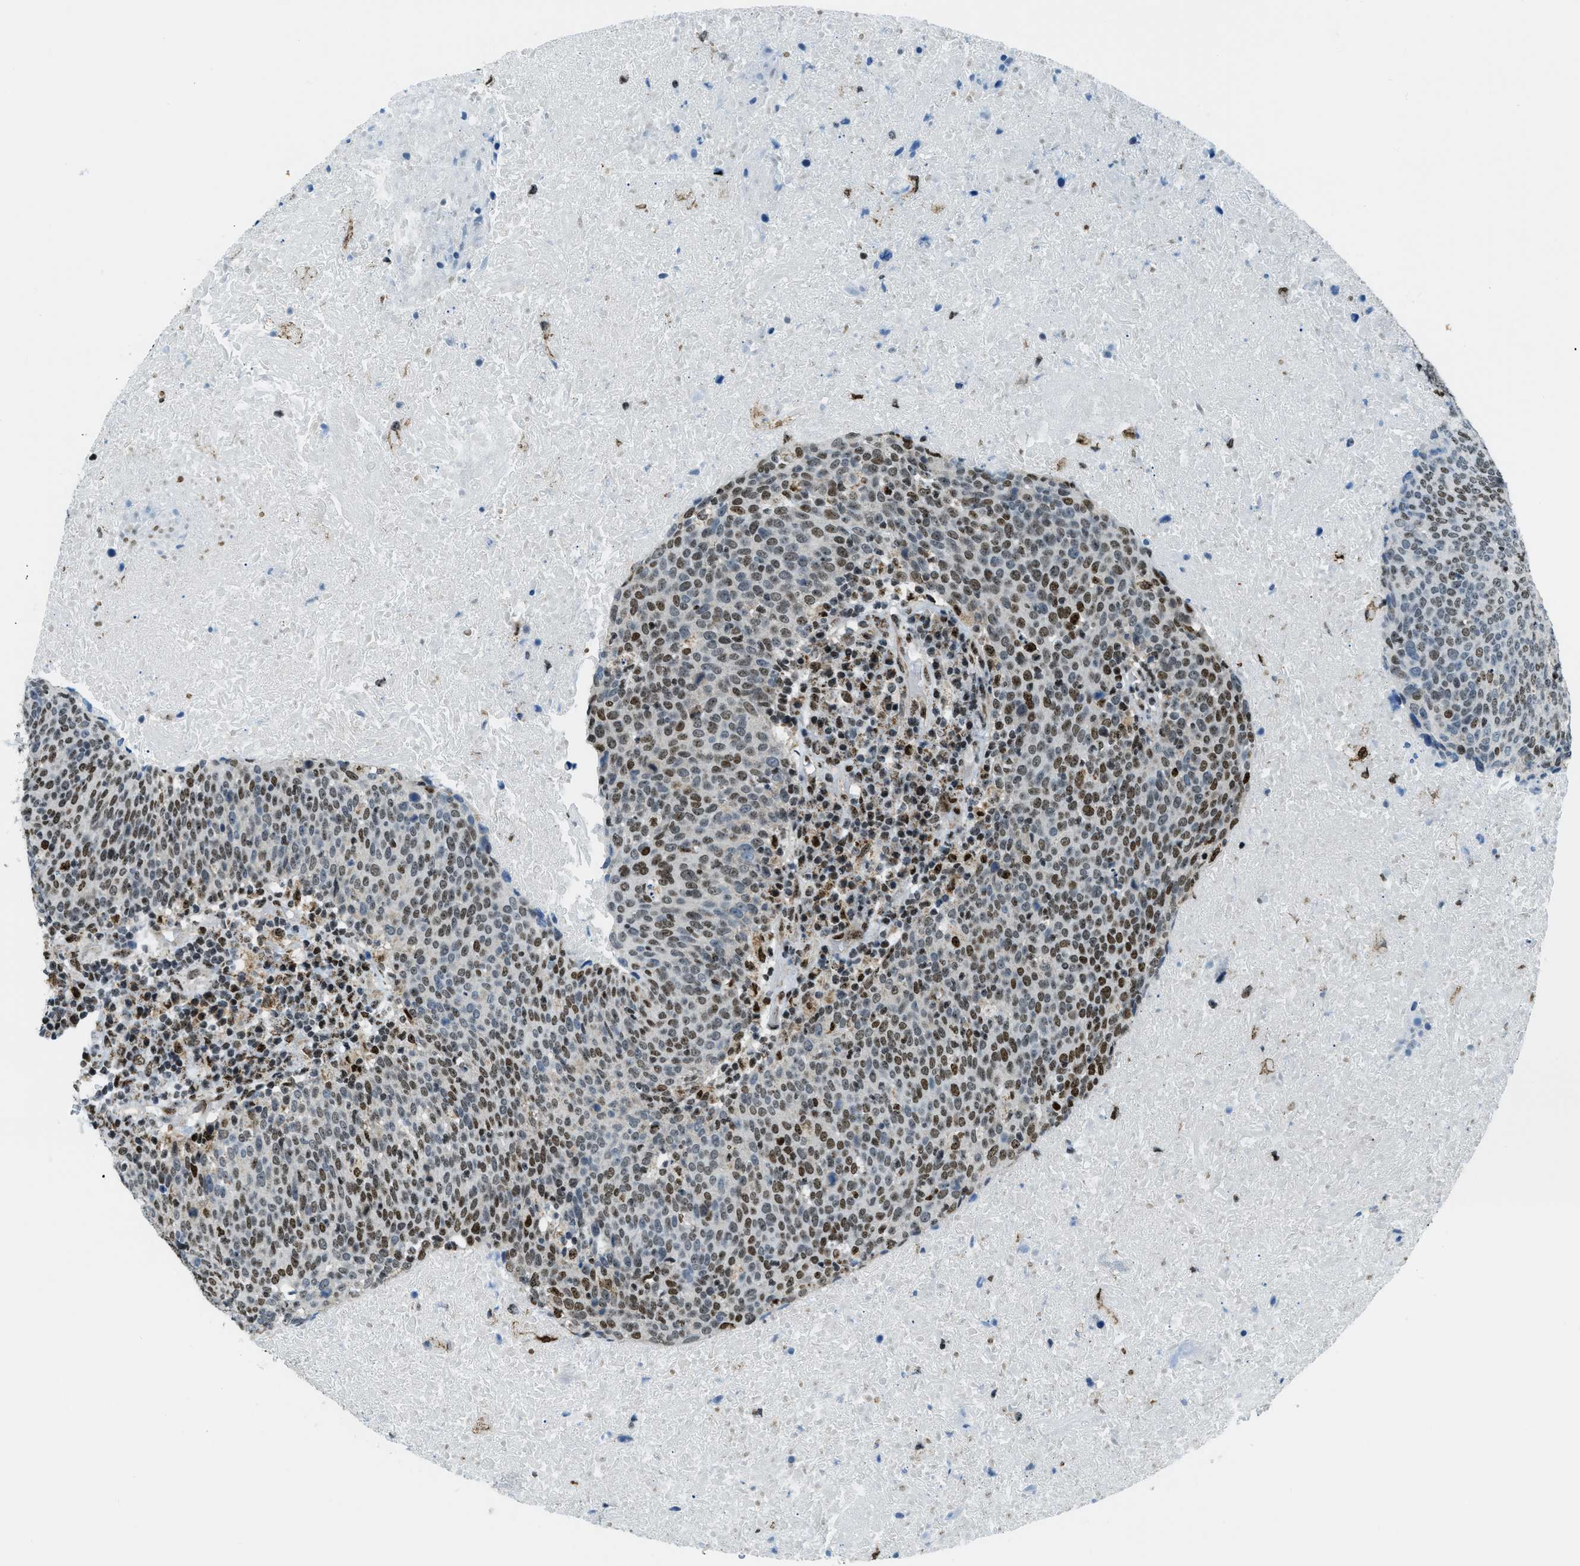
{"staining": {"intensity": "strong", "quantity": "25%-75%", "location": "cytoplasmic/membranous,nuclear"}, "tissue": "head and neck cancer", "cell_type": "Tumor cells", "image_type": "cancer", "snomed": [{"axis": "morphology", "description": "Squamous cell carcinoma, NOS"}, {"axis": "morphology", "description": "Squamous cell carcinoma, metastatic, NOS"}, {"axis": "topography", "description": "Lymph node"}, {"axis": "topography", "description": "Head-Neck"}], "caption": "This image exhibits immunohistochemistry (IHC) staining of human head and neck metastatic squamous cell carcinoma, with high strong cytoplasmic/membranous and nuclear staining in about 25%-75% of tumor cells.", "gene": "SP100", "patient": {"sex": "male", "age": 62}}